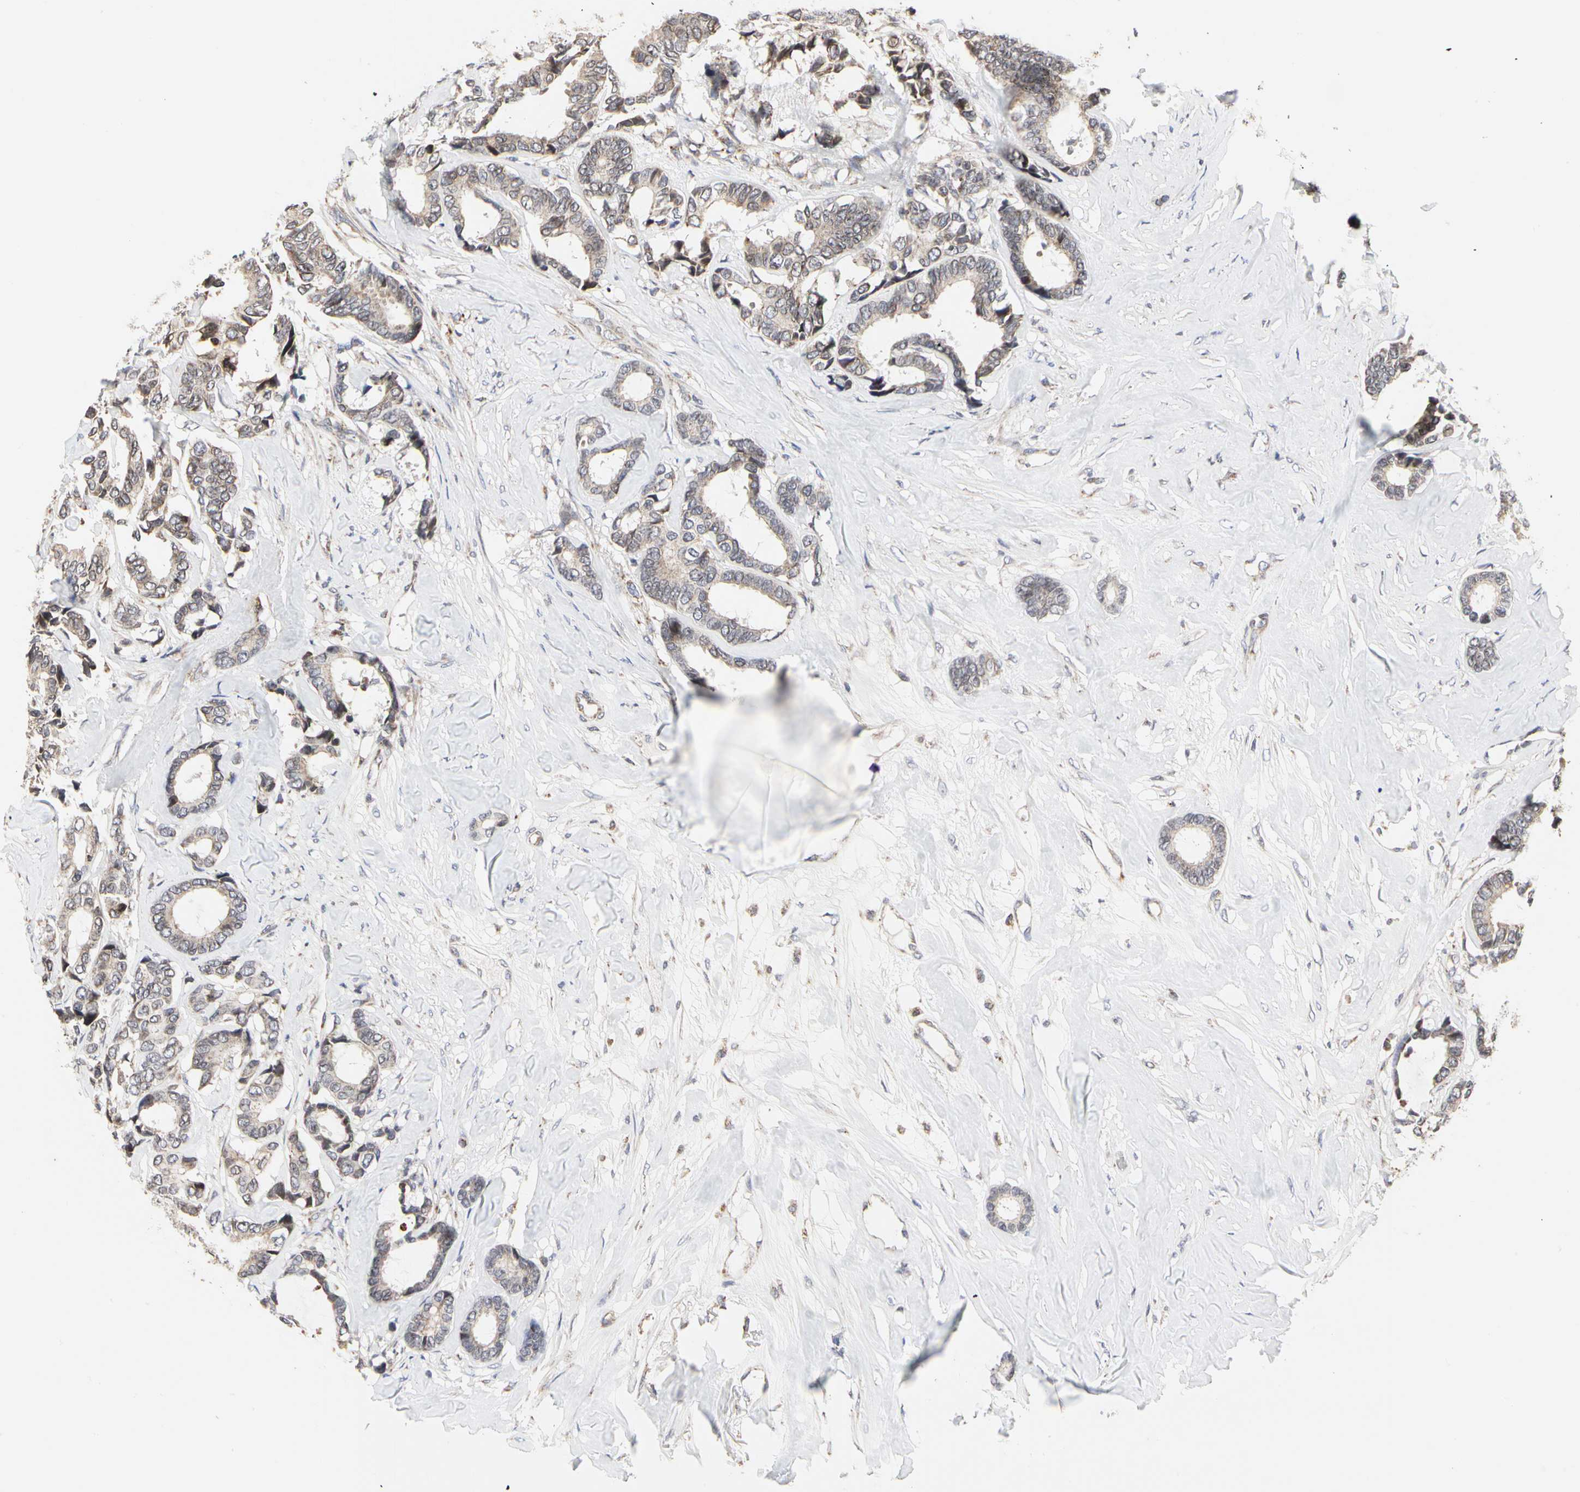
{"staining": {"intensity": "weak", "quantity": "25%-75%", "location": "cytoplasmic/membranous"}, "tissue": "breast cancer", "cell_type": "Tumor cells", "image_type": "cancer", "snomed": [{"axis": "morphology", "description": "Duct carcinoma"}, {"axis": "topography", "description": "Breast"}], "caption": "A micrograph of human breast intraductal carcinoma stained for a protein exhibits weak cytoplasmic/membranous brown staining in tumor cells. Using DAB (brown) and hematoxylin (blue) stains, captured at high magnification using brightfield microscopy.", "gene": "TSKU", "patient": {"sex": "female", "age": 87}}